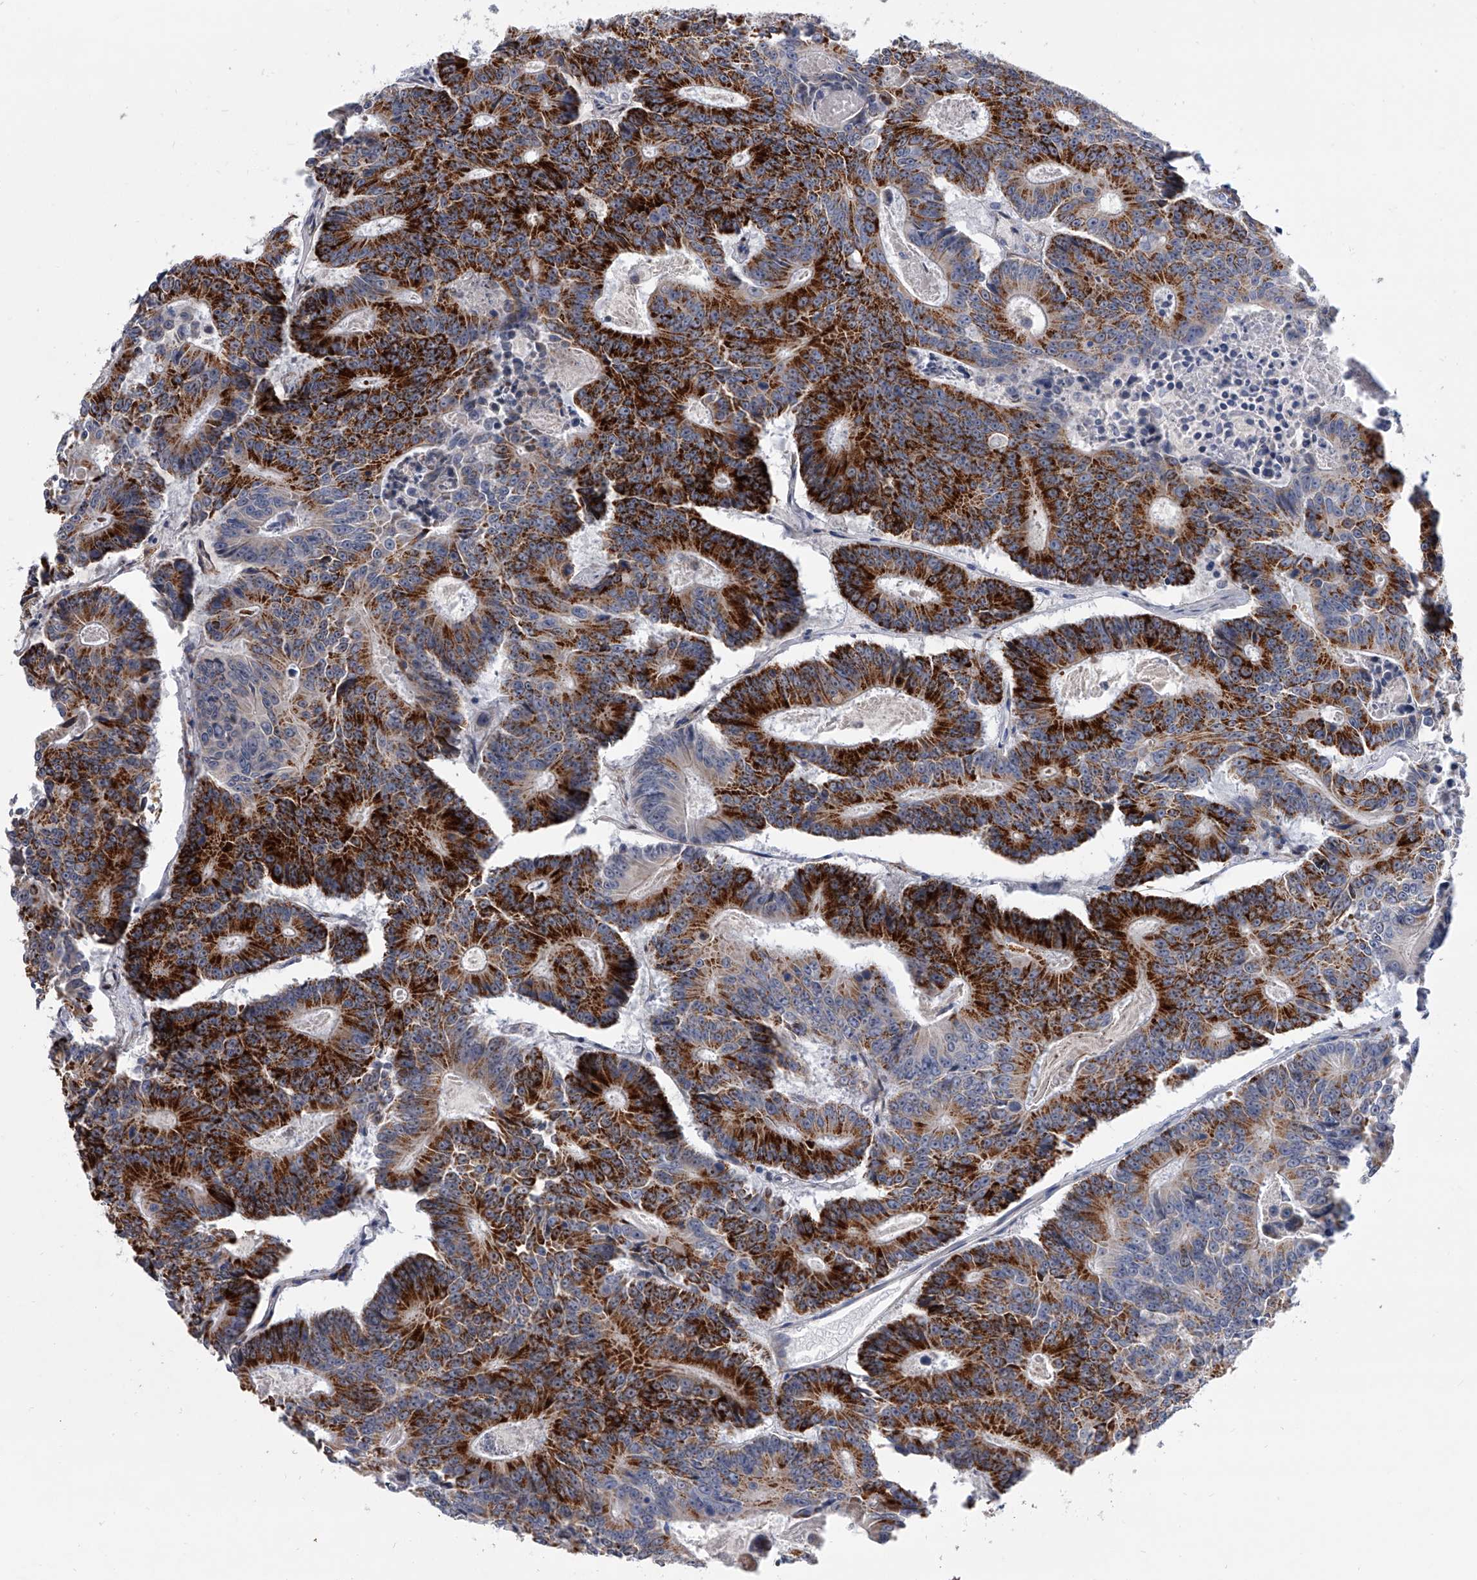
{"staining": {"intensity": "strong", "quantity": ">75%", "location": "cytoplasmic/membranous"}, "tissue": "colorectal cancer", "cell_type": "Tumor cells", "image_type": "cancer", "snomed": [{"axis": "morphology", "description": "Adenocarcinoma, NOS"}, {"axis": "topography", "description": "Colon"}], "caption": "DAB (3,3'-diaminobenzidine) immunohistochemical staining of human adenocarcinoma (colorectal) demonstrates strong cytoplasmic/membranous protein positivity in about >75% of tumor cells.", "gene": "ALG14", "patient": {"sex": "male", "age": 83}}